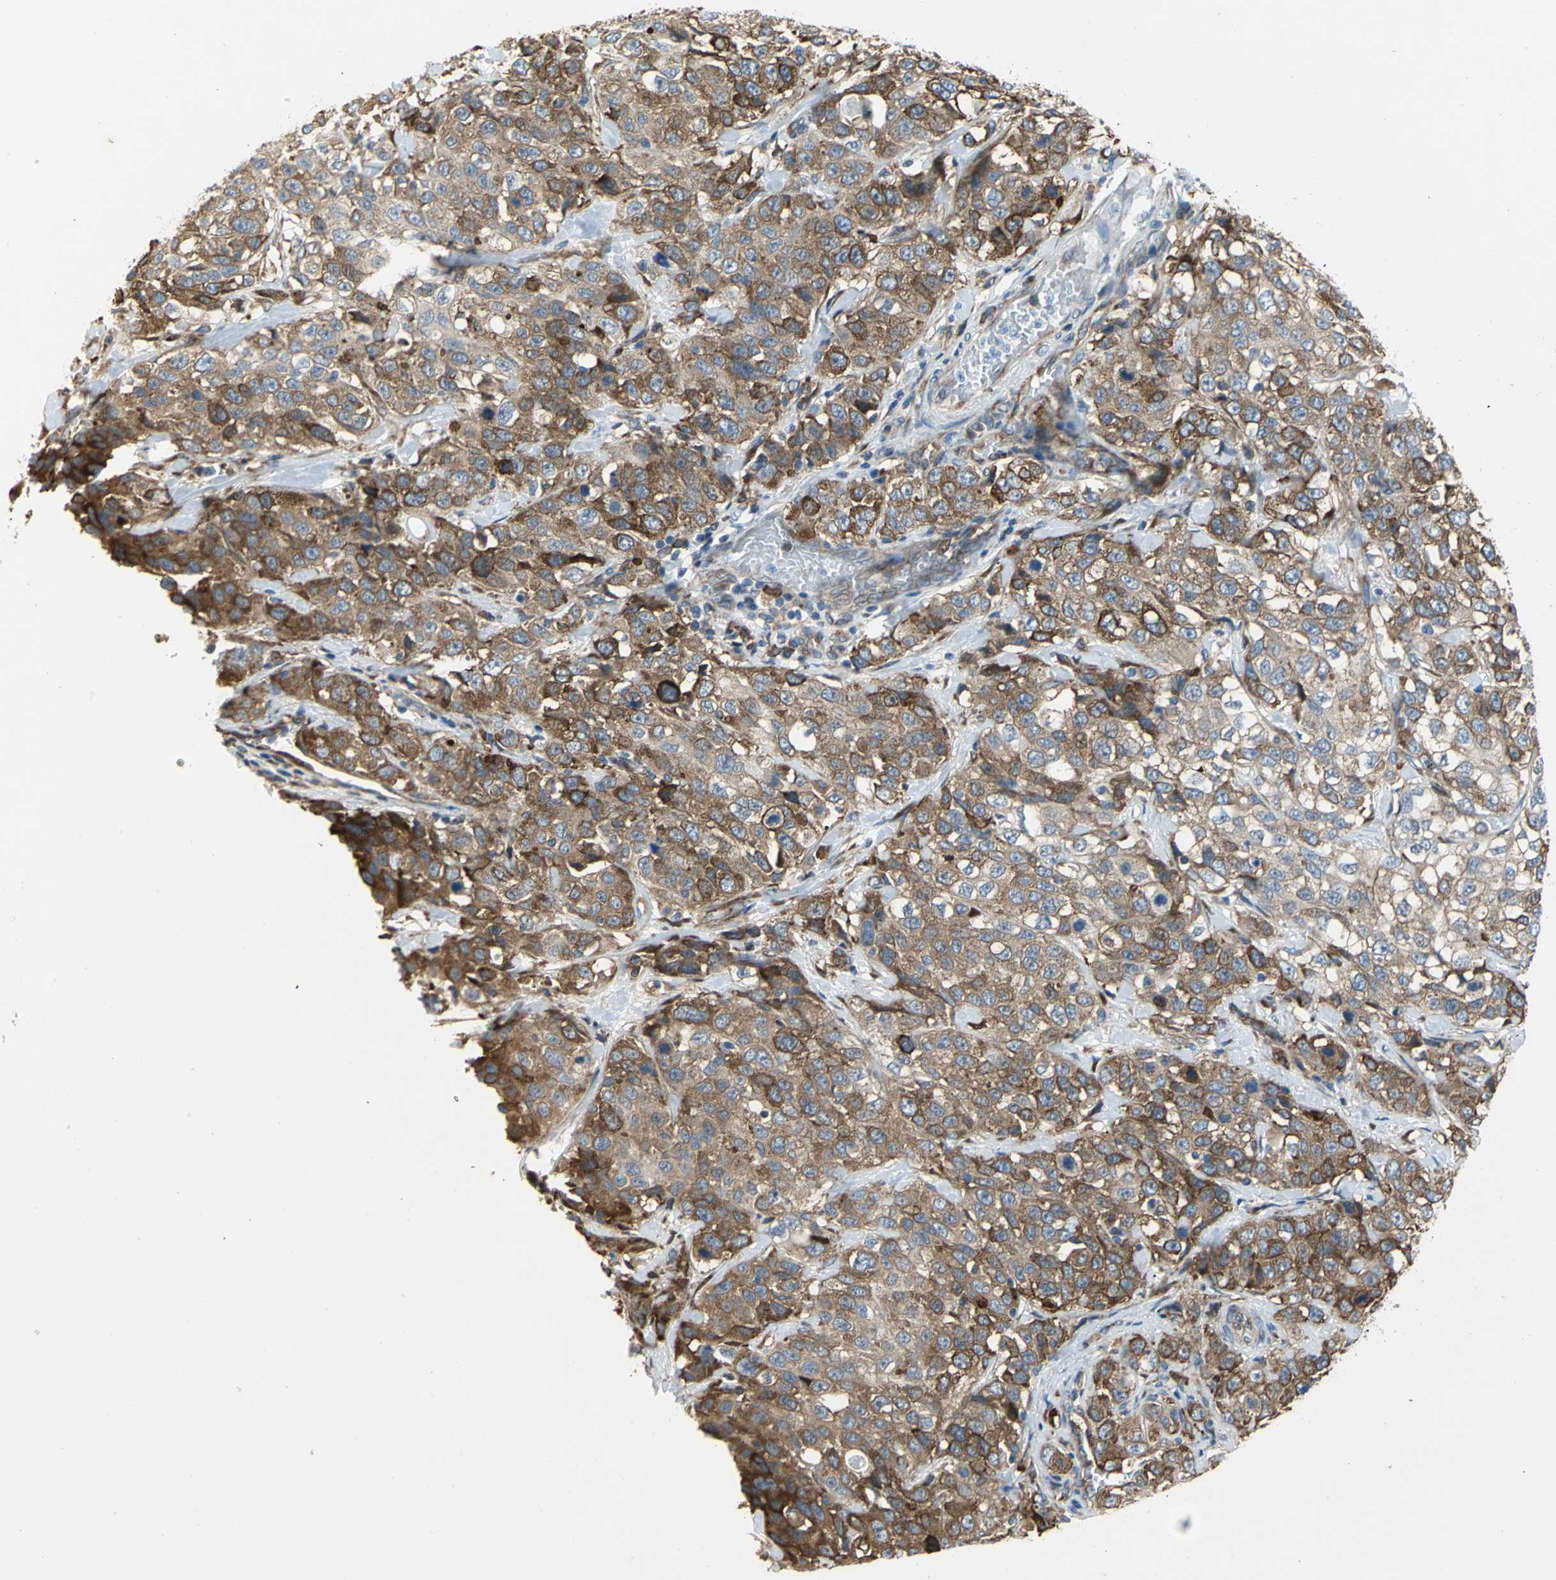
{"staining": {"intensity": "moderate", "quantity": ">75%", "location": "cytoplasmic/membranous"}, "tissue": "stomach cancer", "cell_type": "Tumor cells", "image_type": "cancer", "snomed": [{"axis": "morphology", "description": "Normal tissue, NOS"}, {"axis": "morphology", "description": "Adenocarcinoma, NOS"}, {"axis": "topography", "description": "Stomach"}], "caption": "Immunohistochemical staining of human stomach cancer shows moderate cytoplasmic/membranous protein expression in about >75% of tumor cells. (IHC, brightfield microscopy, high magnification).", "gene": "YBX1", "patient": {"sex": "male", "age": 48}}